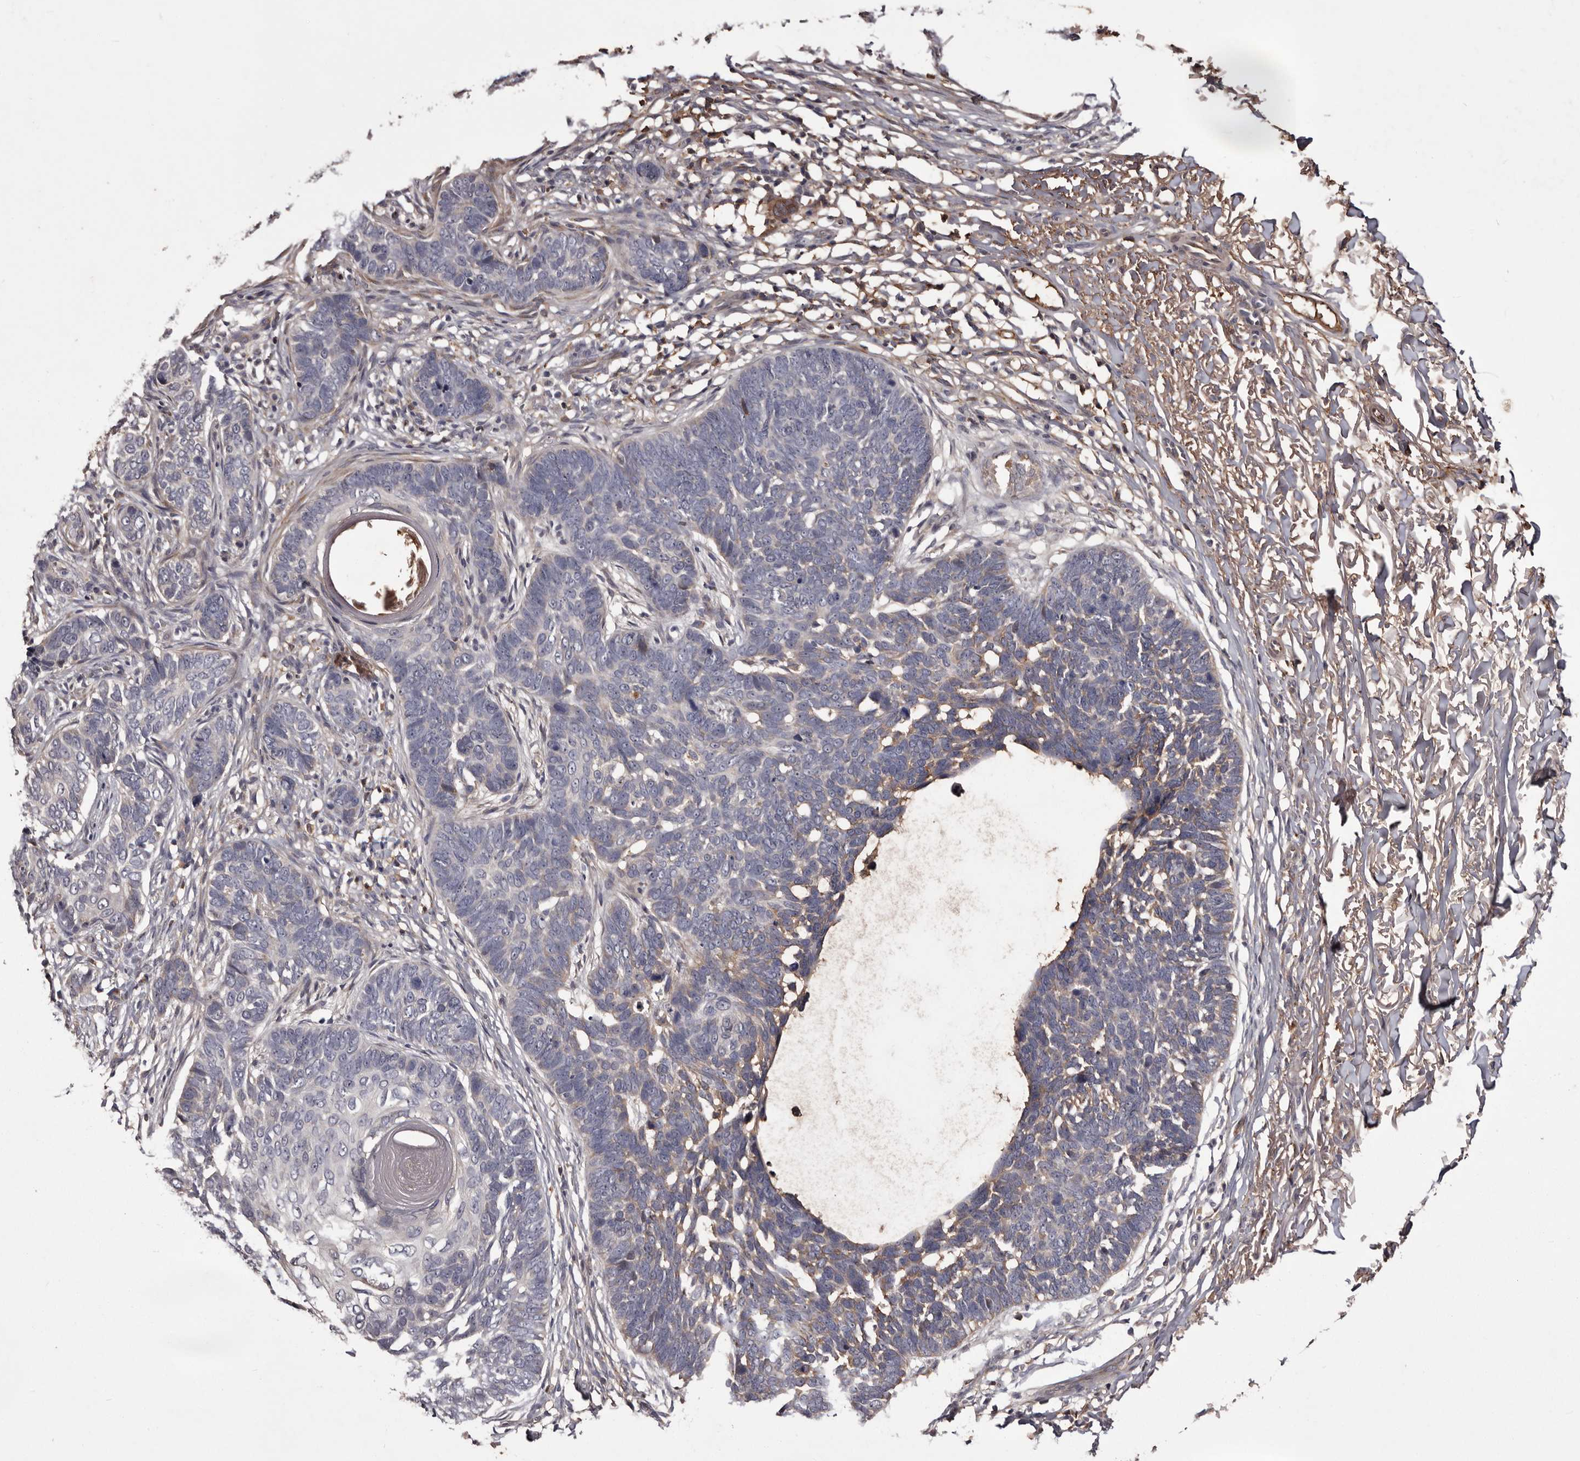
{"staining": {"intensity": "weak", "quantity": "<25%", "location": "cytoplasmic/membranous"}, "tissue": "skin cancer", "cell_type": "Tumor cells", "image_type": "cancer", "snomed": [{"axis": "morphology", "description": "Normal tissue, NOS"}, {"axis": "morphology", "description": "Basal cell carcinoma"}, {"axis": "topography", "description": "Skin"}], "caption": "Histopathology image shows no significant protein expression in tumor cells of skin basal cell carcinoma.", "gene": "CYP1B1", "patient": {"sex": "male", "age": 77}}